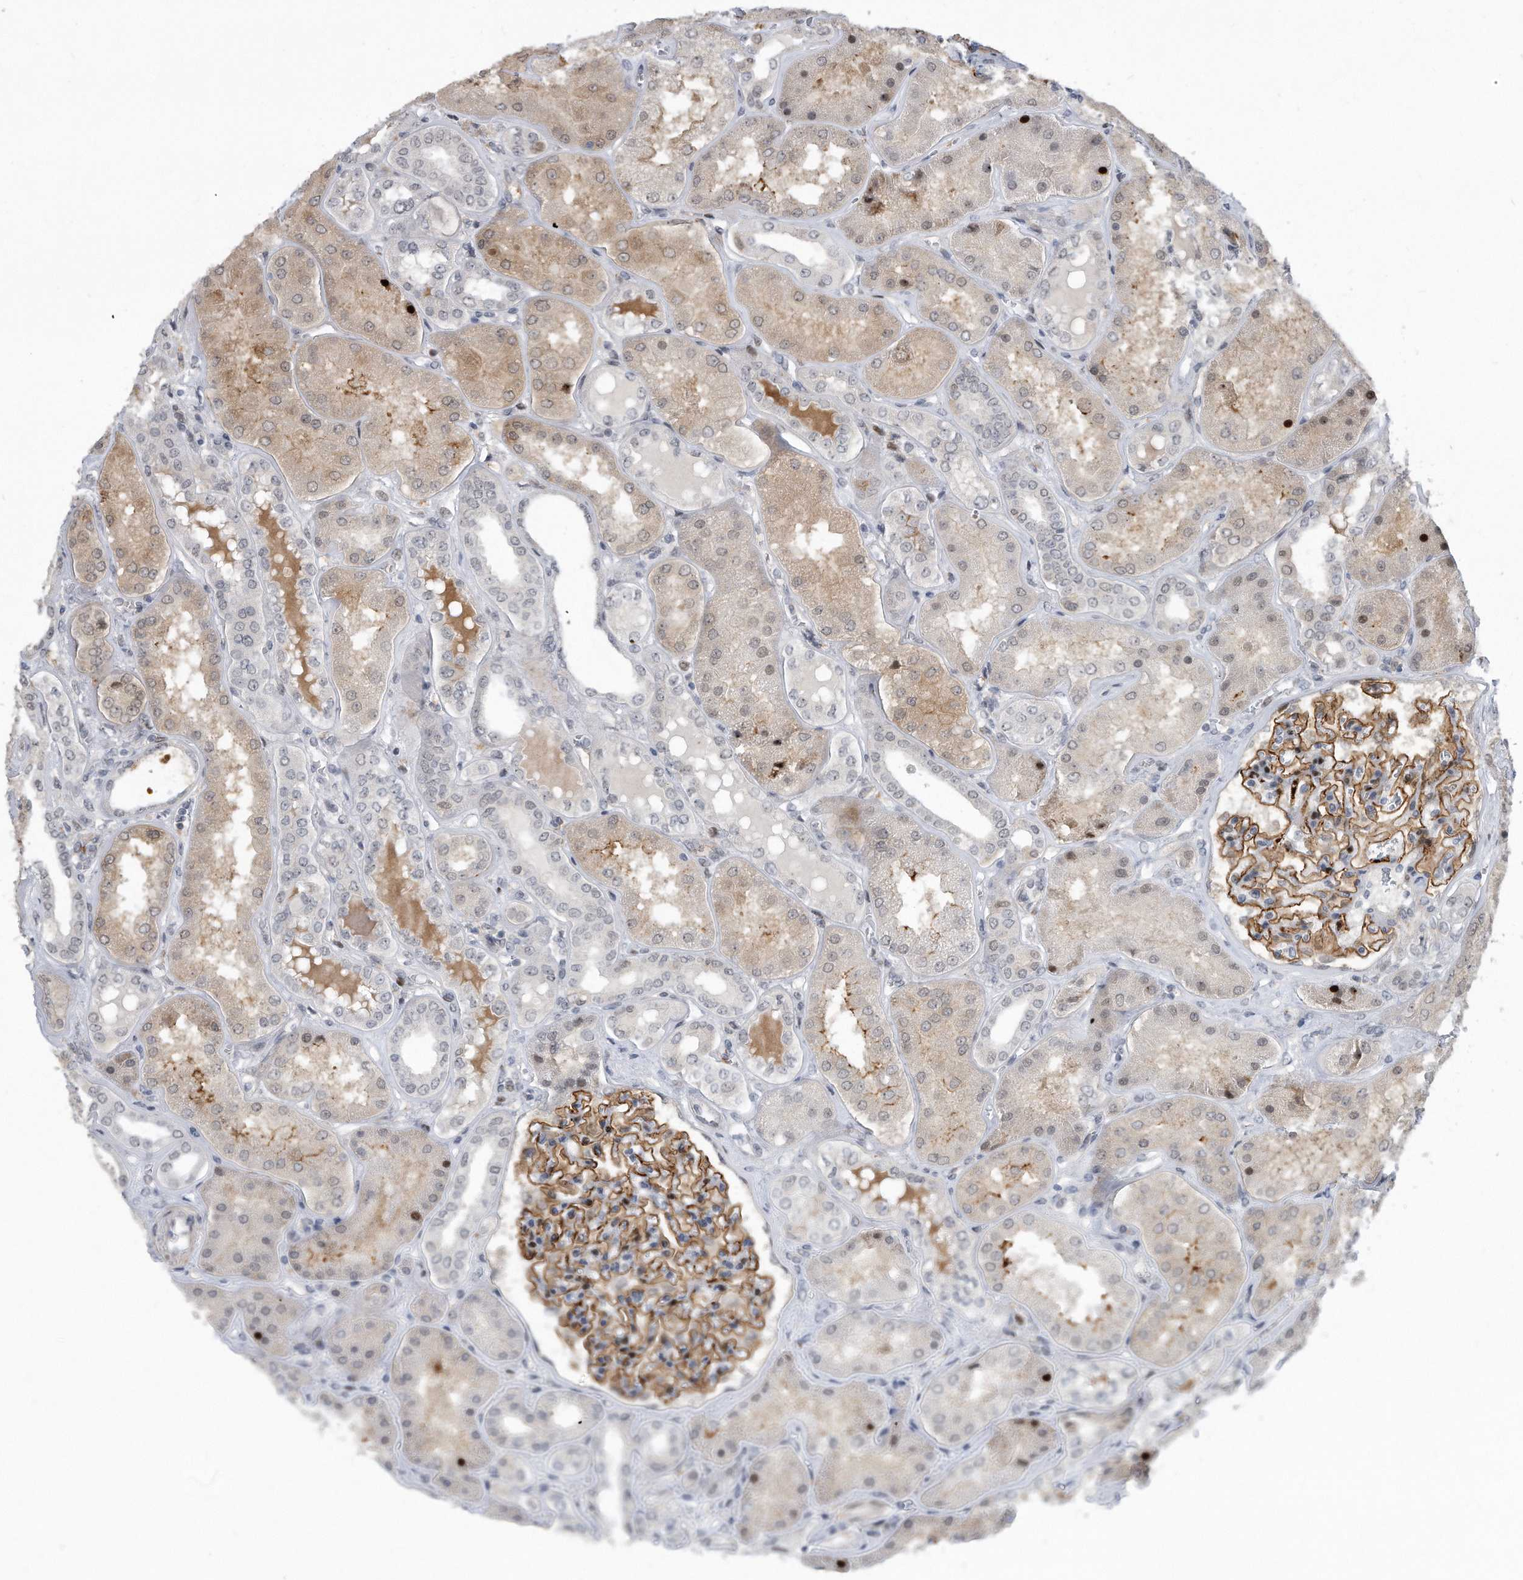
{"staining": {"intensity": "moderate", "quantity": ">75%", "location": "cytoplasmic/membranous"}, "tissue": "kidney", "cell_type": "Cells in glomeruli", "image_type": "normal", "snomed": [{"axis": "morphology", "description": "Normal tissue, NOS"}, {"axis": "topography", "description": "Kidney"}], "caption": "The histopathology image shows staining of benign kidney, revealing moderate cytoplasmic/membranous protein staining (brown color) within cells in glomeruli. Nuclei are stained in blue.", "gene": "PGBD2", "patient": {"sex": "female", "age": 56}}